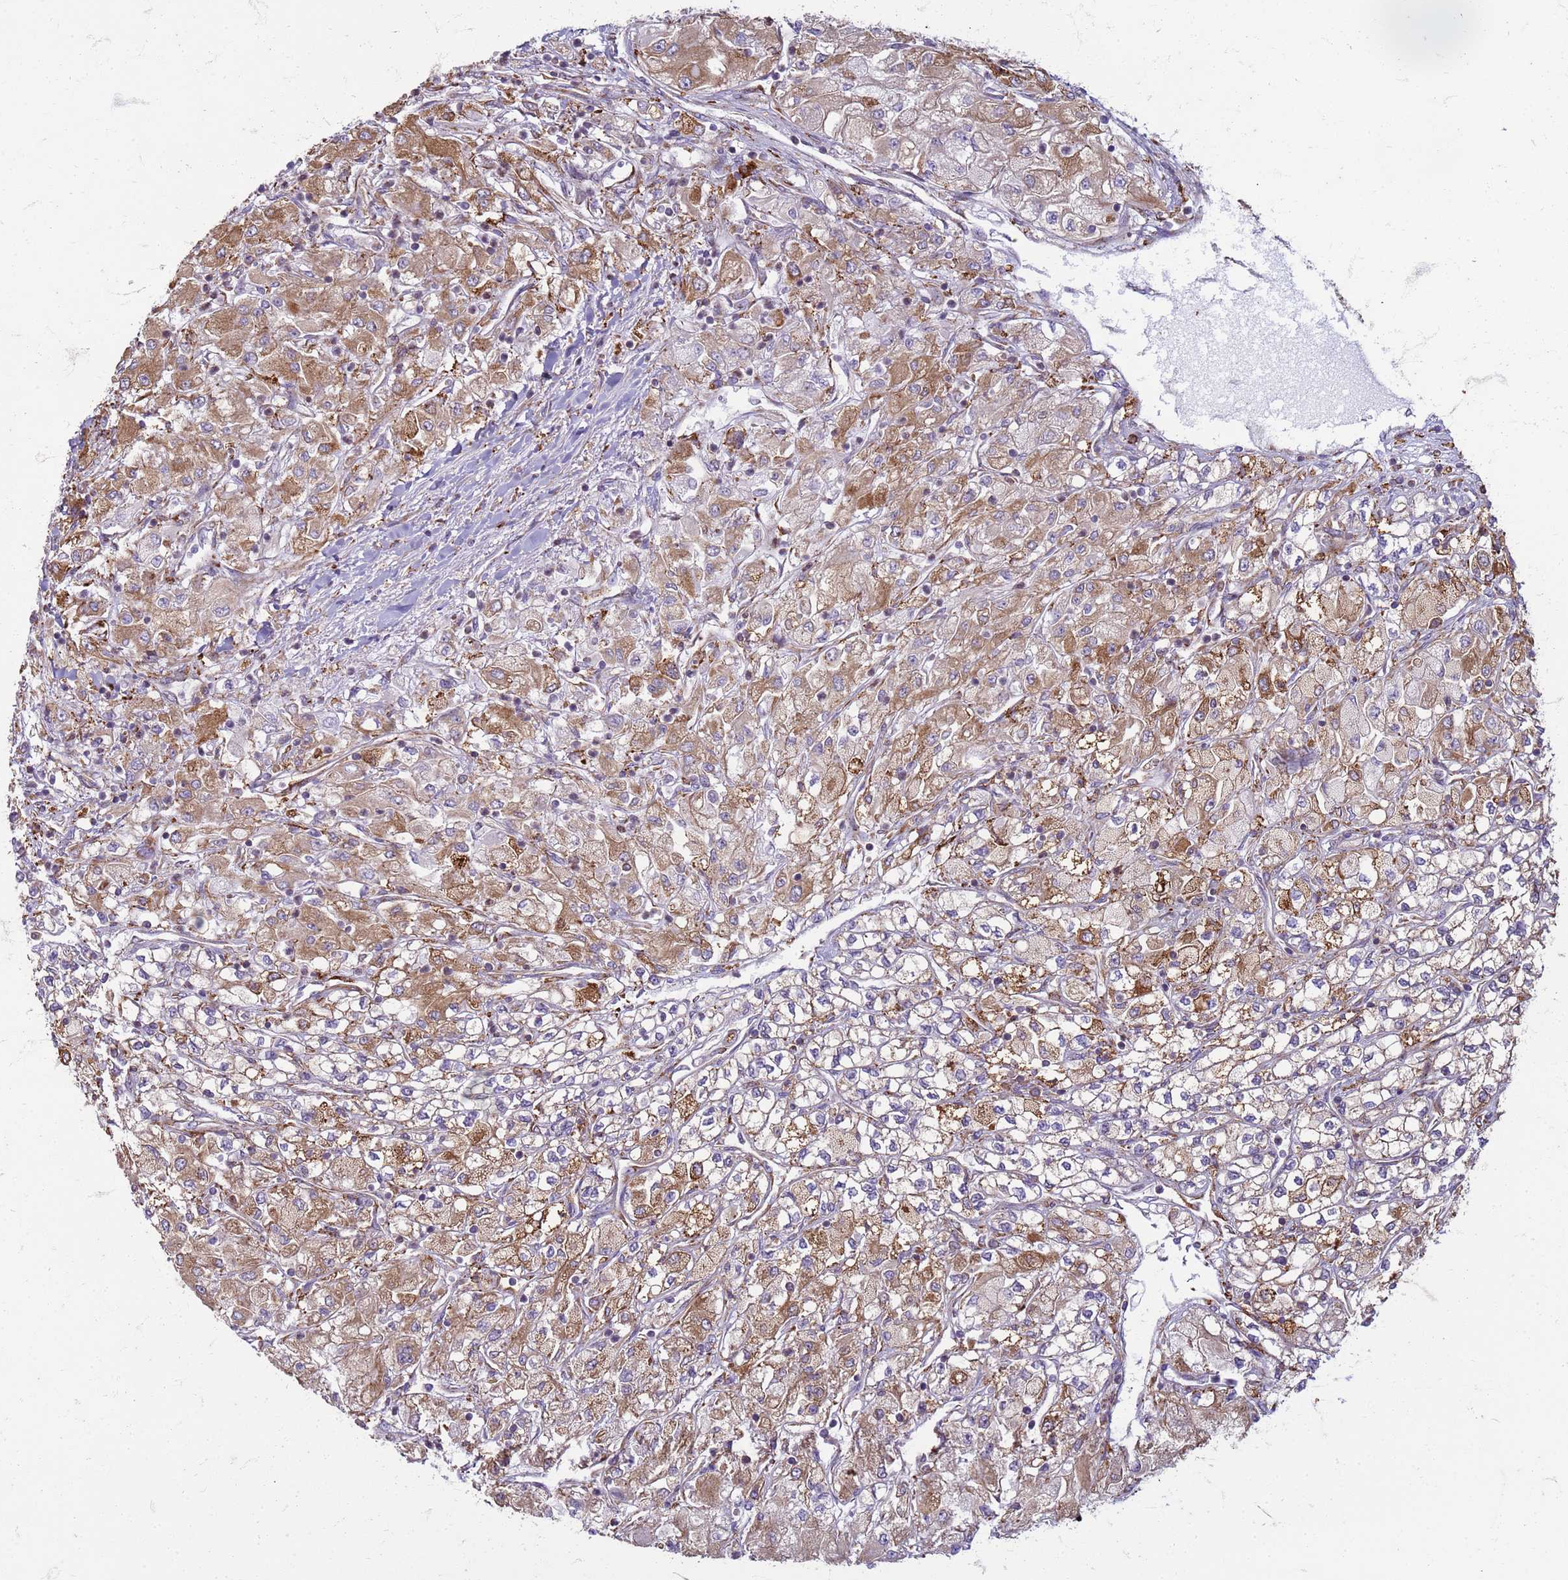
{"staining": {"intensity": "moderate", "quantity": "25%-75%", "location": "cytoplasmic/membranous"}, "tissue": "renal cancer", "cell_type": "Tumor cells", "image_type": "cancer", "snomed": [{"axis": "morphology", "description": "Adenocarcinoma, NOS"}, {"axis": "topography", "description": "Kidney"}], "caption": "Tumor cells exhibit medium levels of moderate cytoplasmic/membranous staining in approximately 25%-75% of cells in human renal cancer (adenocarcinoma).", "gene": "PDK3", "patient": {"sex": "male", "age": 80}}